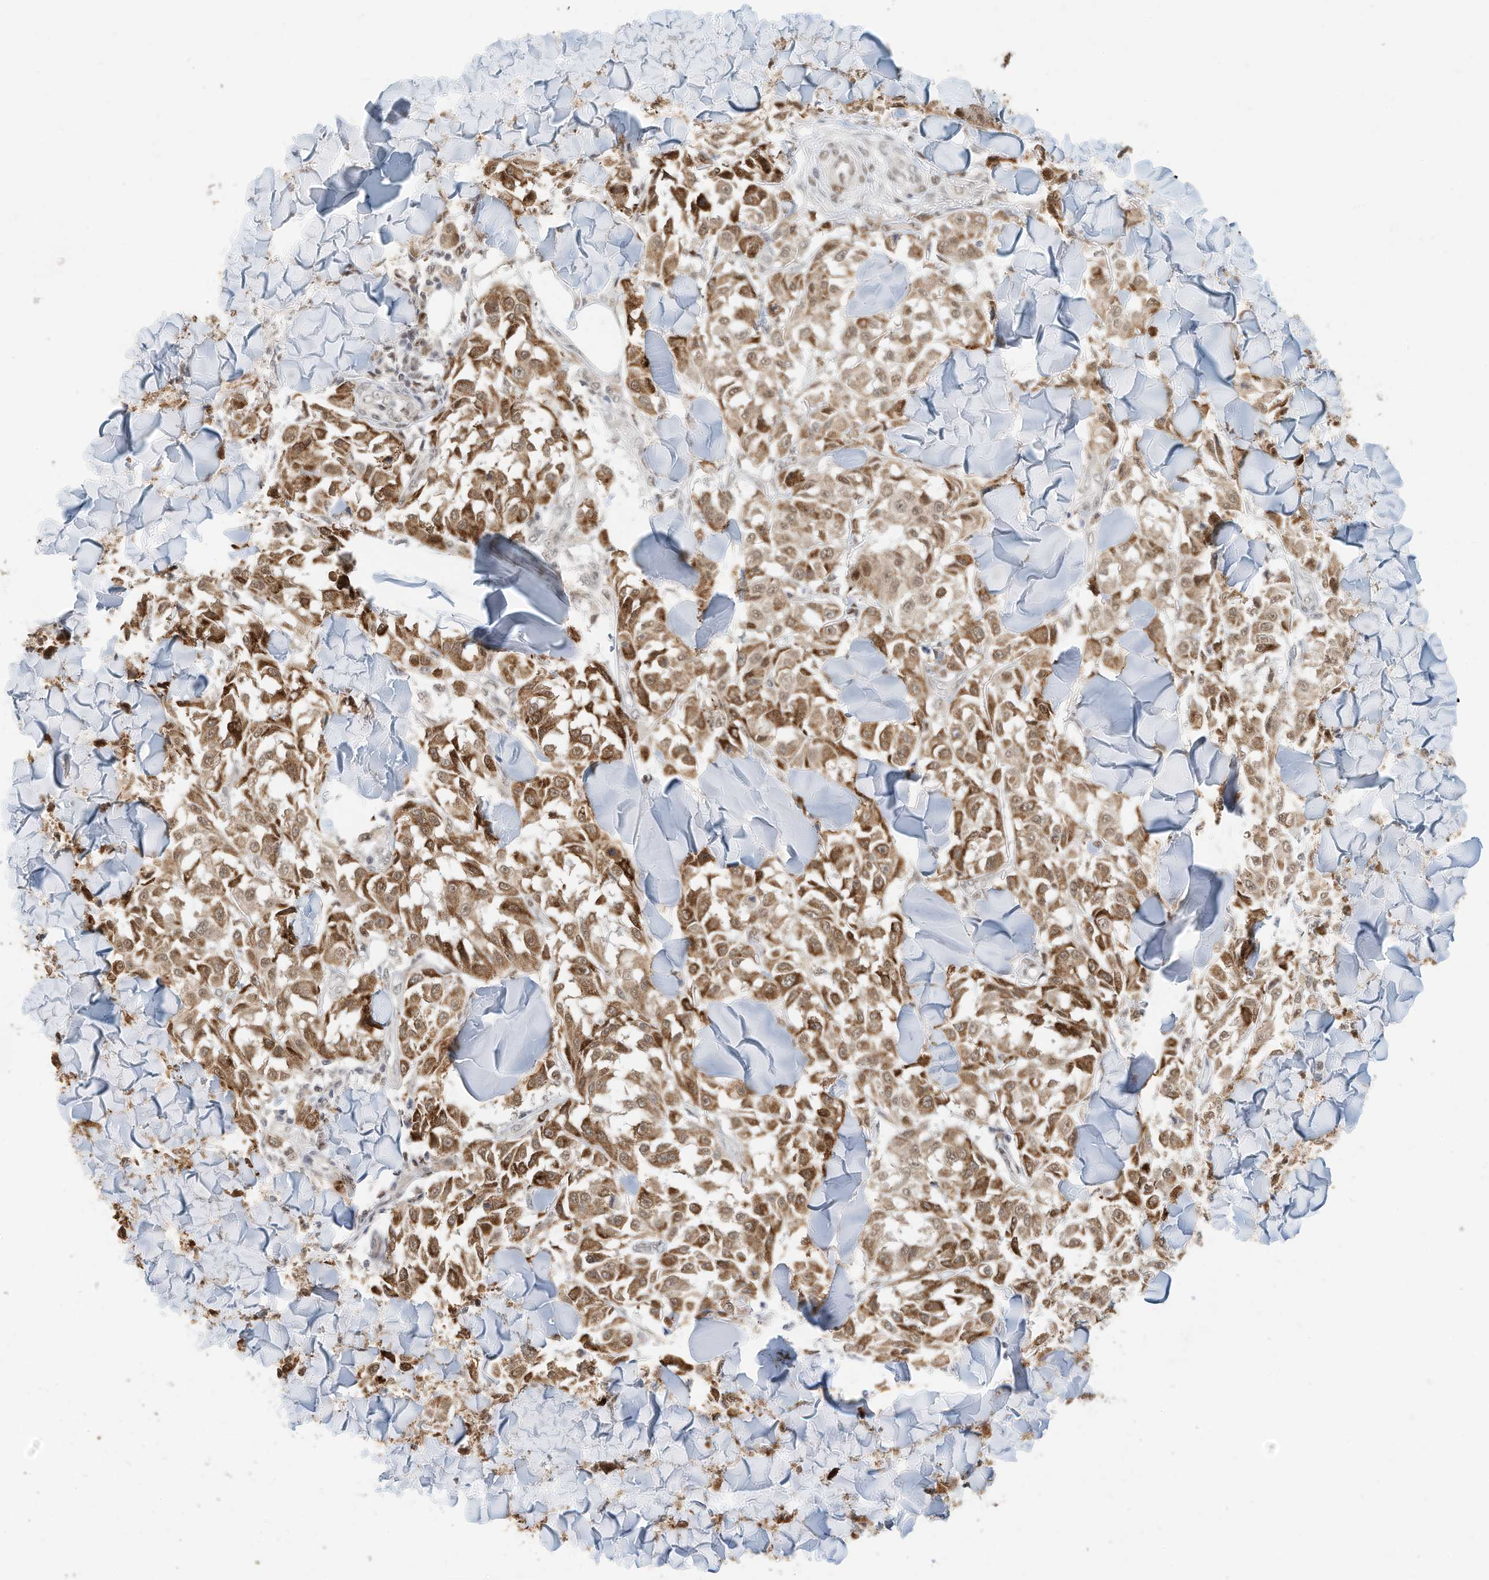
{"staining": {"intensity": "moderate", "quantity": ">75%", "location": "cytoplasmic/membranous,nuclear"}, "tissue": "melanoma", "cell_type": "Tumor cells", "image_type": "cancer", "snomed": [{"axis": "morphology", "description": "Malignant melanoma, NOS"}, {"axis": "topography", "description": "Skin"}], "caption": "Approximately >75% of tumor cells in malignant melanoma display moderate cytoplasmic/membranous and nuclear protein expression as visualized by brown immunohistochemical staining.", "gene": "OGT", "patient": {"sex": "female", "age": 64}}